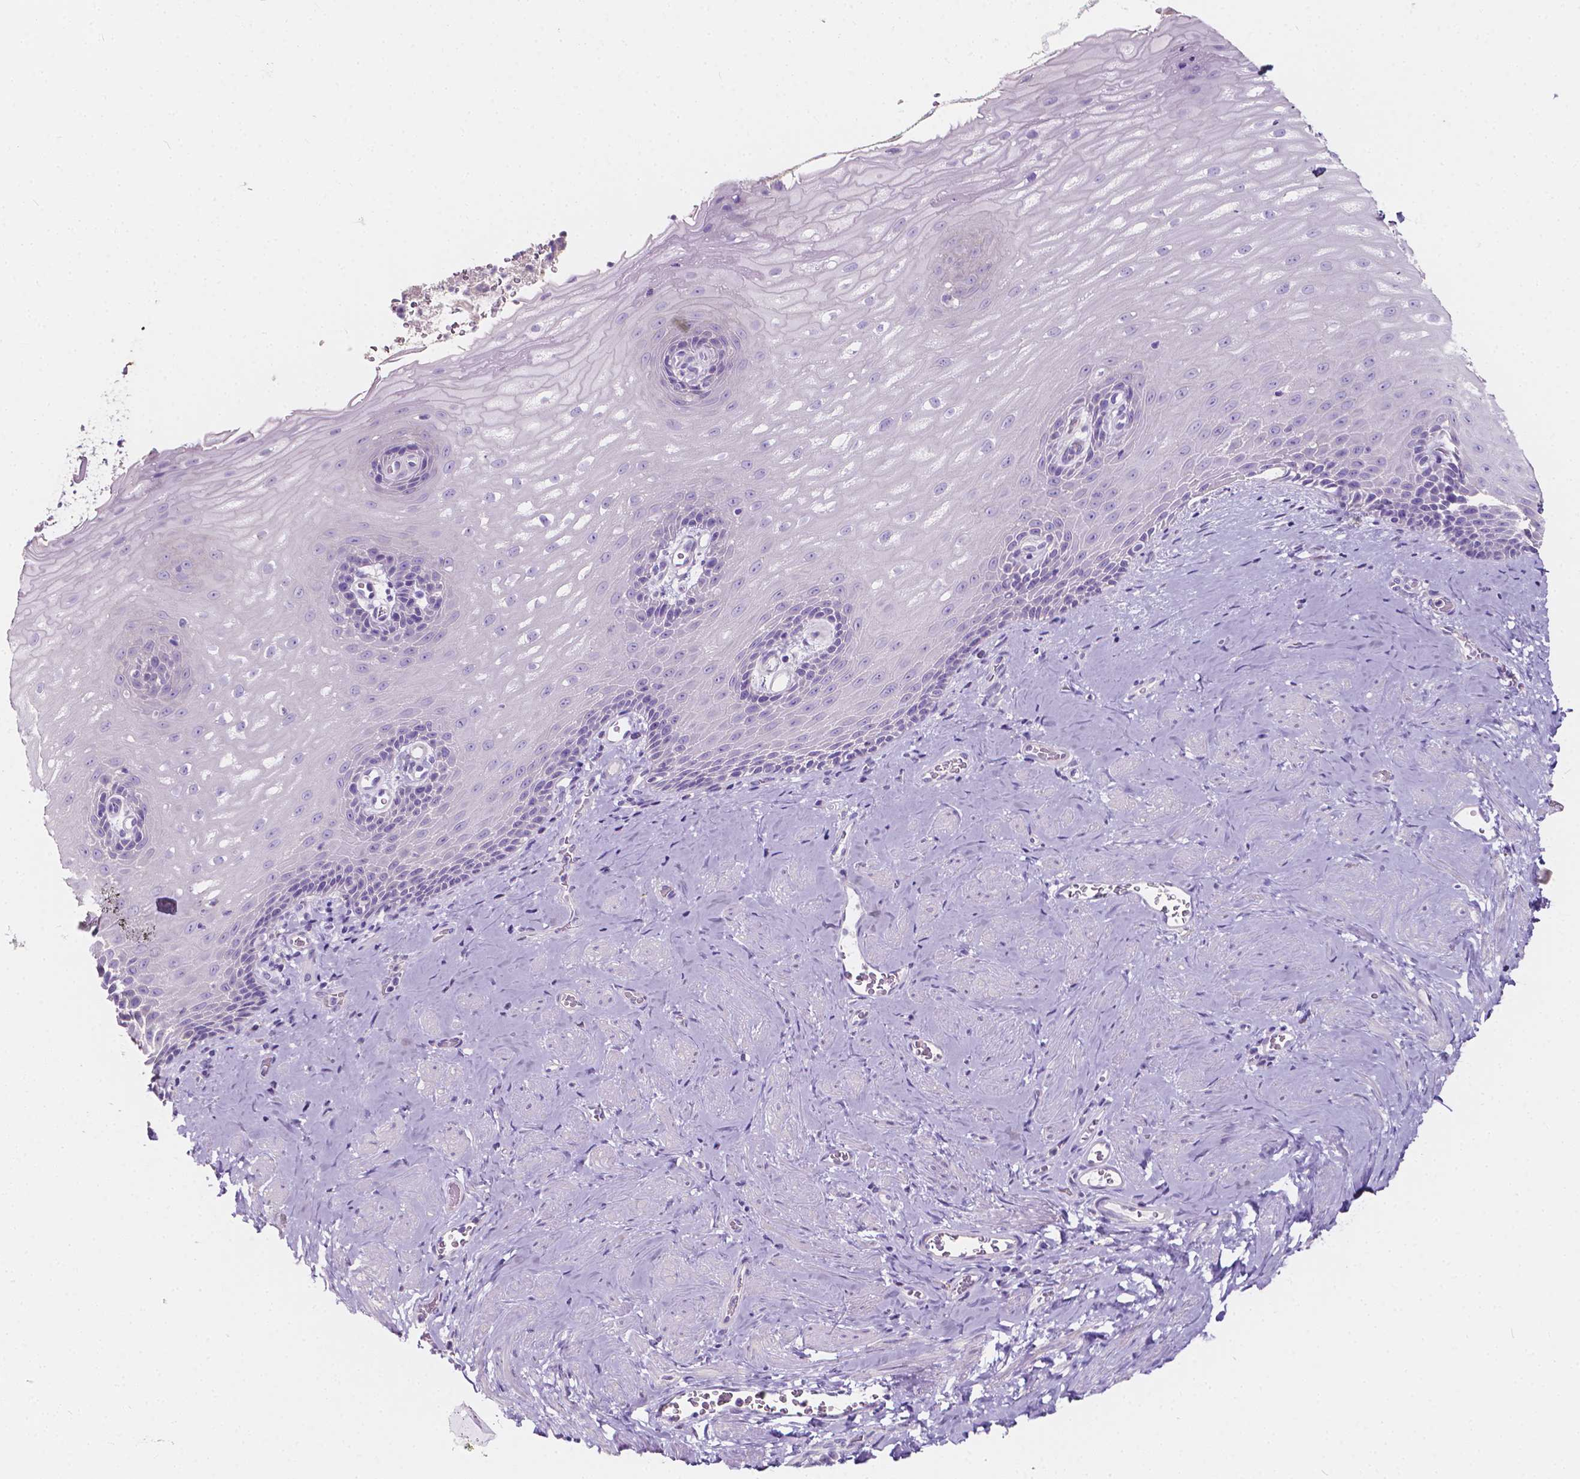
{"staining": {"intensity": "negative", "quantity": "none", "location": "none"}, "tissue": "esophagus", "cell_type": "Squamous epithelial cells", "image_type": "normal", "snomed": [{"axis": "morphology", "description": "Normal tissue, NOS"}, {"axis": "topography", "description": "Esophagus"}], "caption": "This is an immunohistochemistry histopathology image of benign human esophagus. There is no expression in squamous epithelial cells.", "gene": "CLSTN2", "patient": {"sex": "male", "age": 64}}